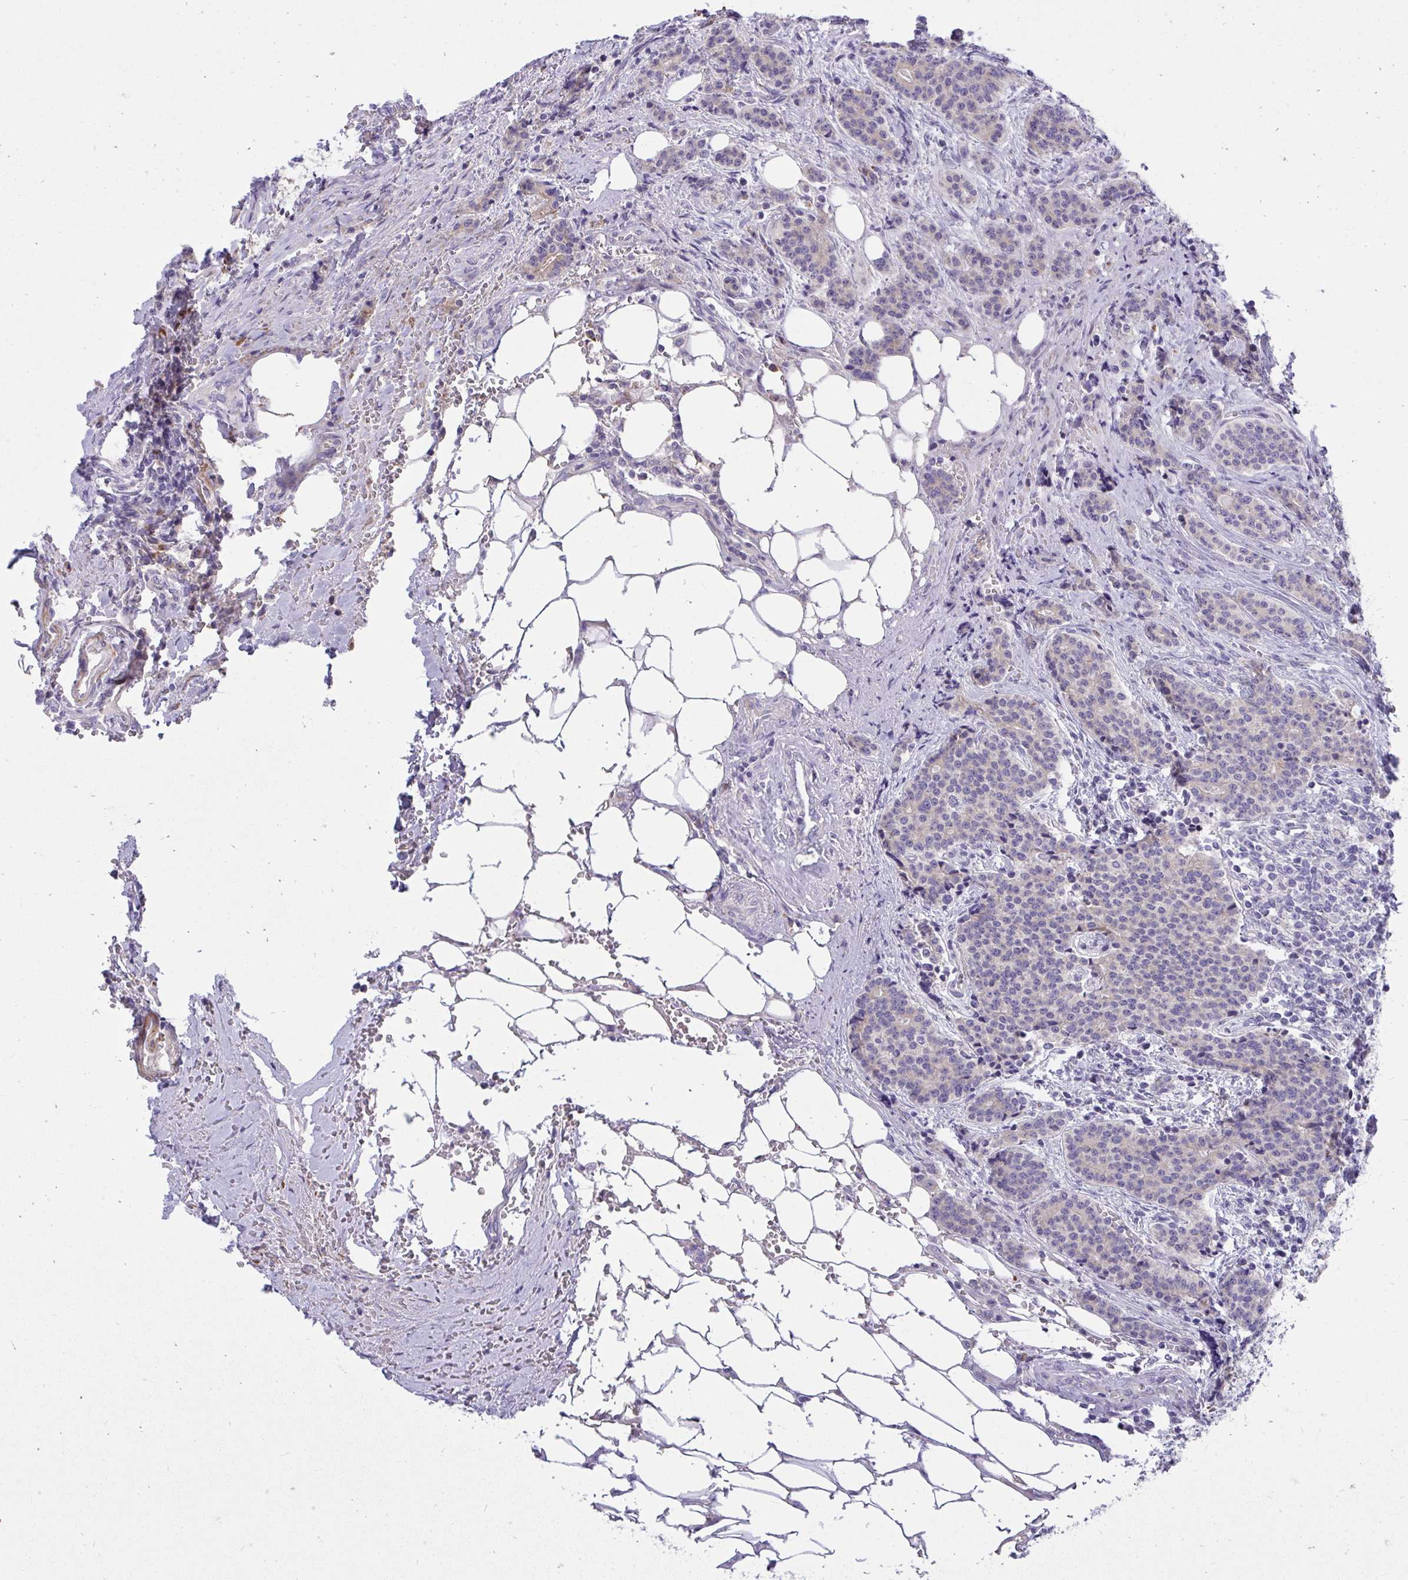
{"staining": {"intensity": "negative", "quantity": "none", "location": "none"}, "tissue": "carcinoid", "cell_type": "Tumor cells", "image_type": "cancer", "snomed": [{"axis": "morphology", "description": "Carcinoid, malignant, NOS"}, {"axis": "topography", "description": "Small intestine"}], "caption": "Immunohistochemical staining of carcinoid (malignant) displays no significant staining in tumor cells.", "gene": "PIGZ", "patient": {"sex": "female", "age": 73}}